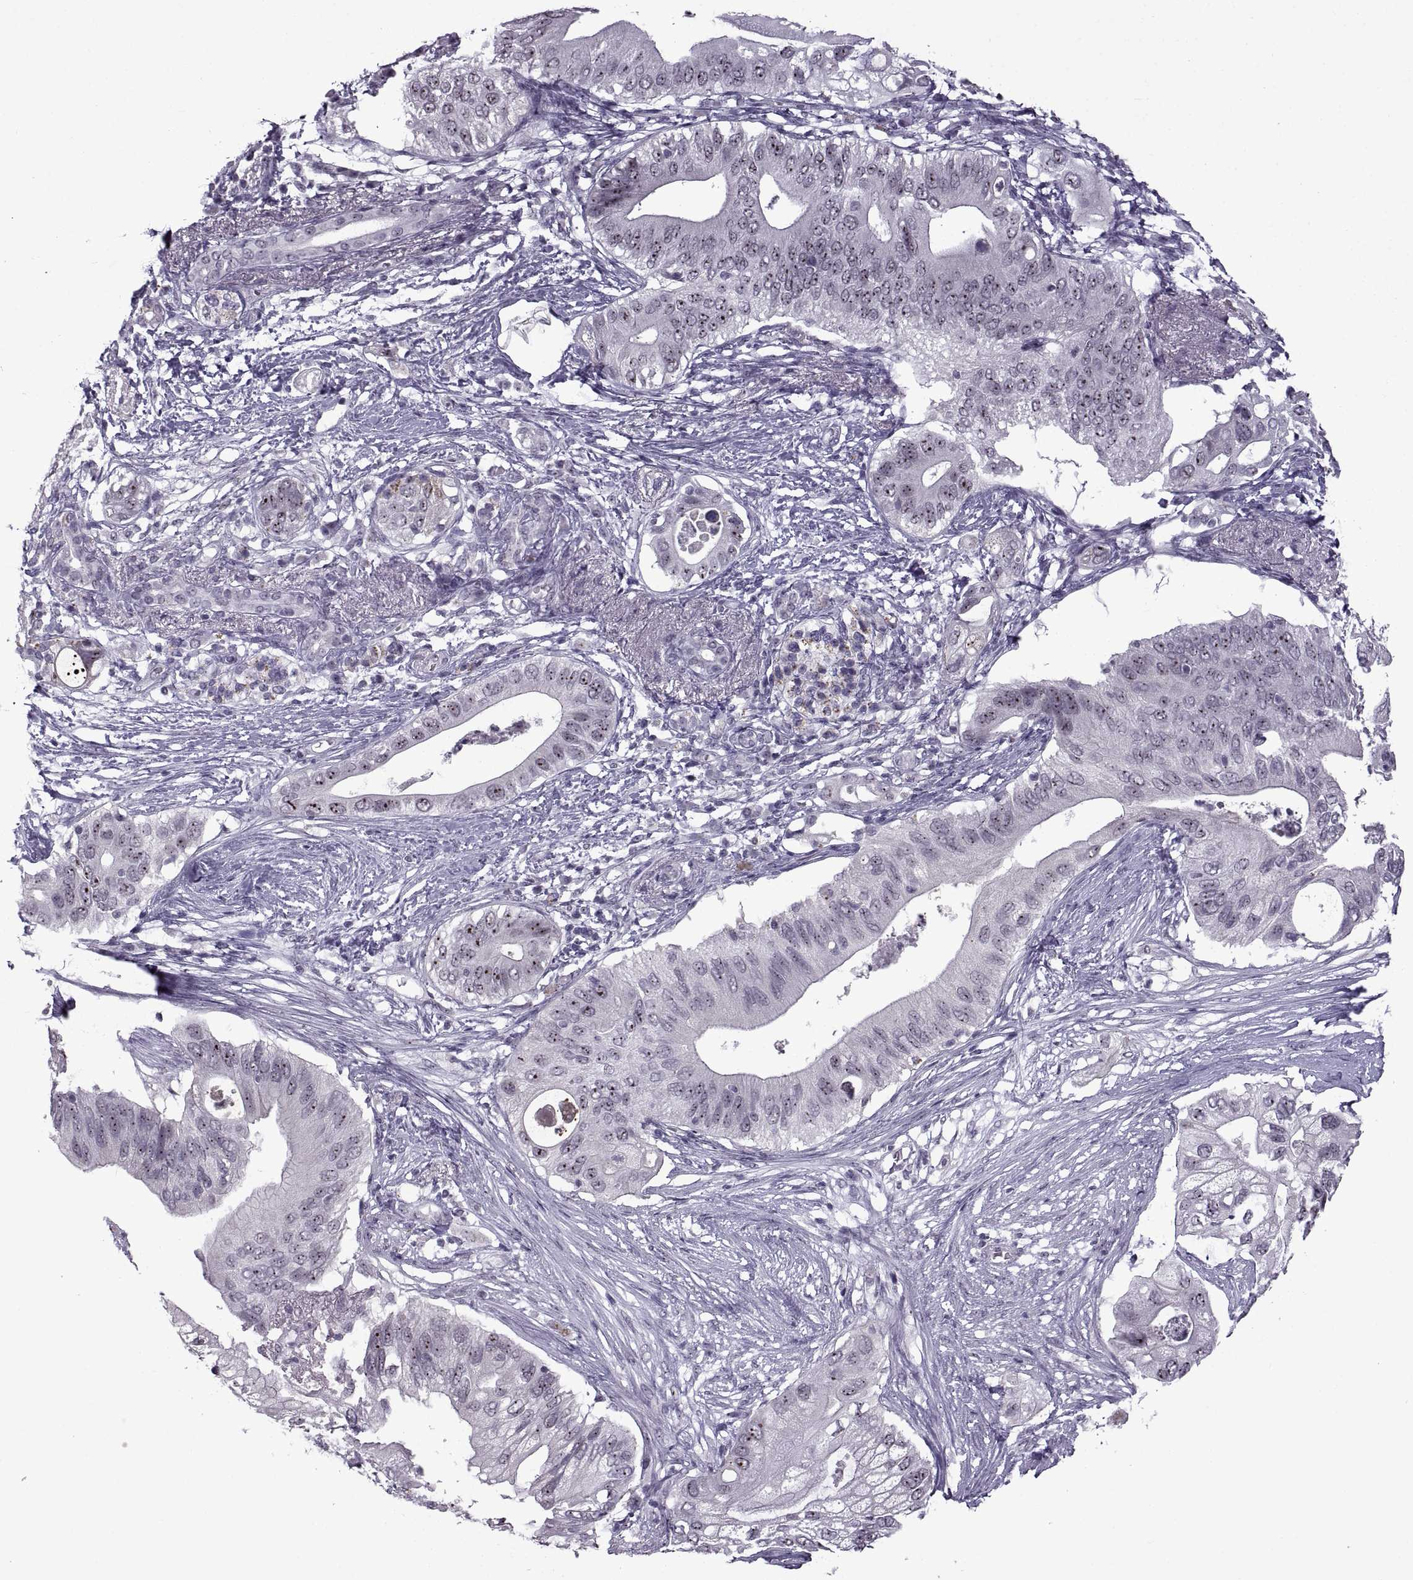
{"staining": {"intensity": "strong", "quantity": ">75%", "location": "nuclear"}, "tissue": "pancreatic cancer", "cell_type": "Tumor cells", "image_type": "cancer", "snomed": [{"axis": "morphology", "description": "Adenocarcinoma, NOS"}, {"axis": "topography", "description": "Pancreas"}], "caption": "Immunohistochemical staining of human pancreatic cancer displays high levels of strong nuclear positivity in approximately >75% of tumor cells.", "gene": "SINHCAF", "patient": {"sex": "female", "age": 72}}